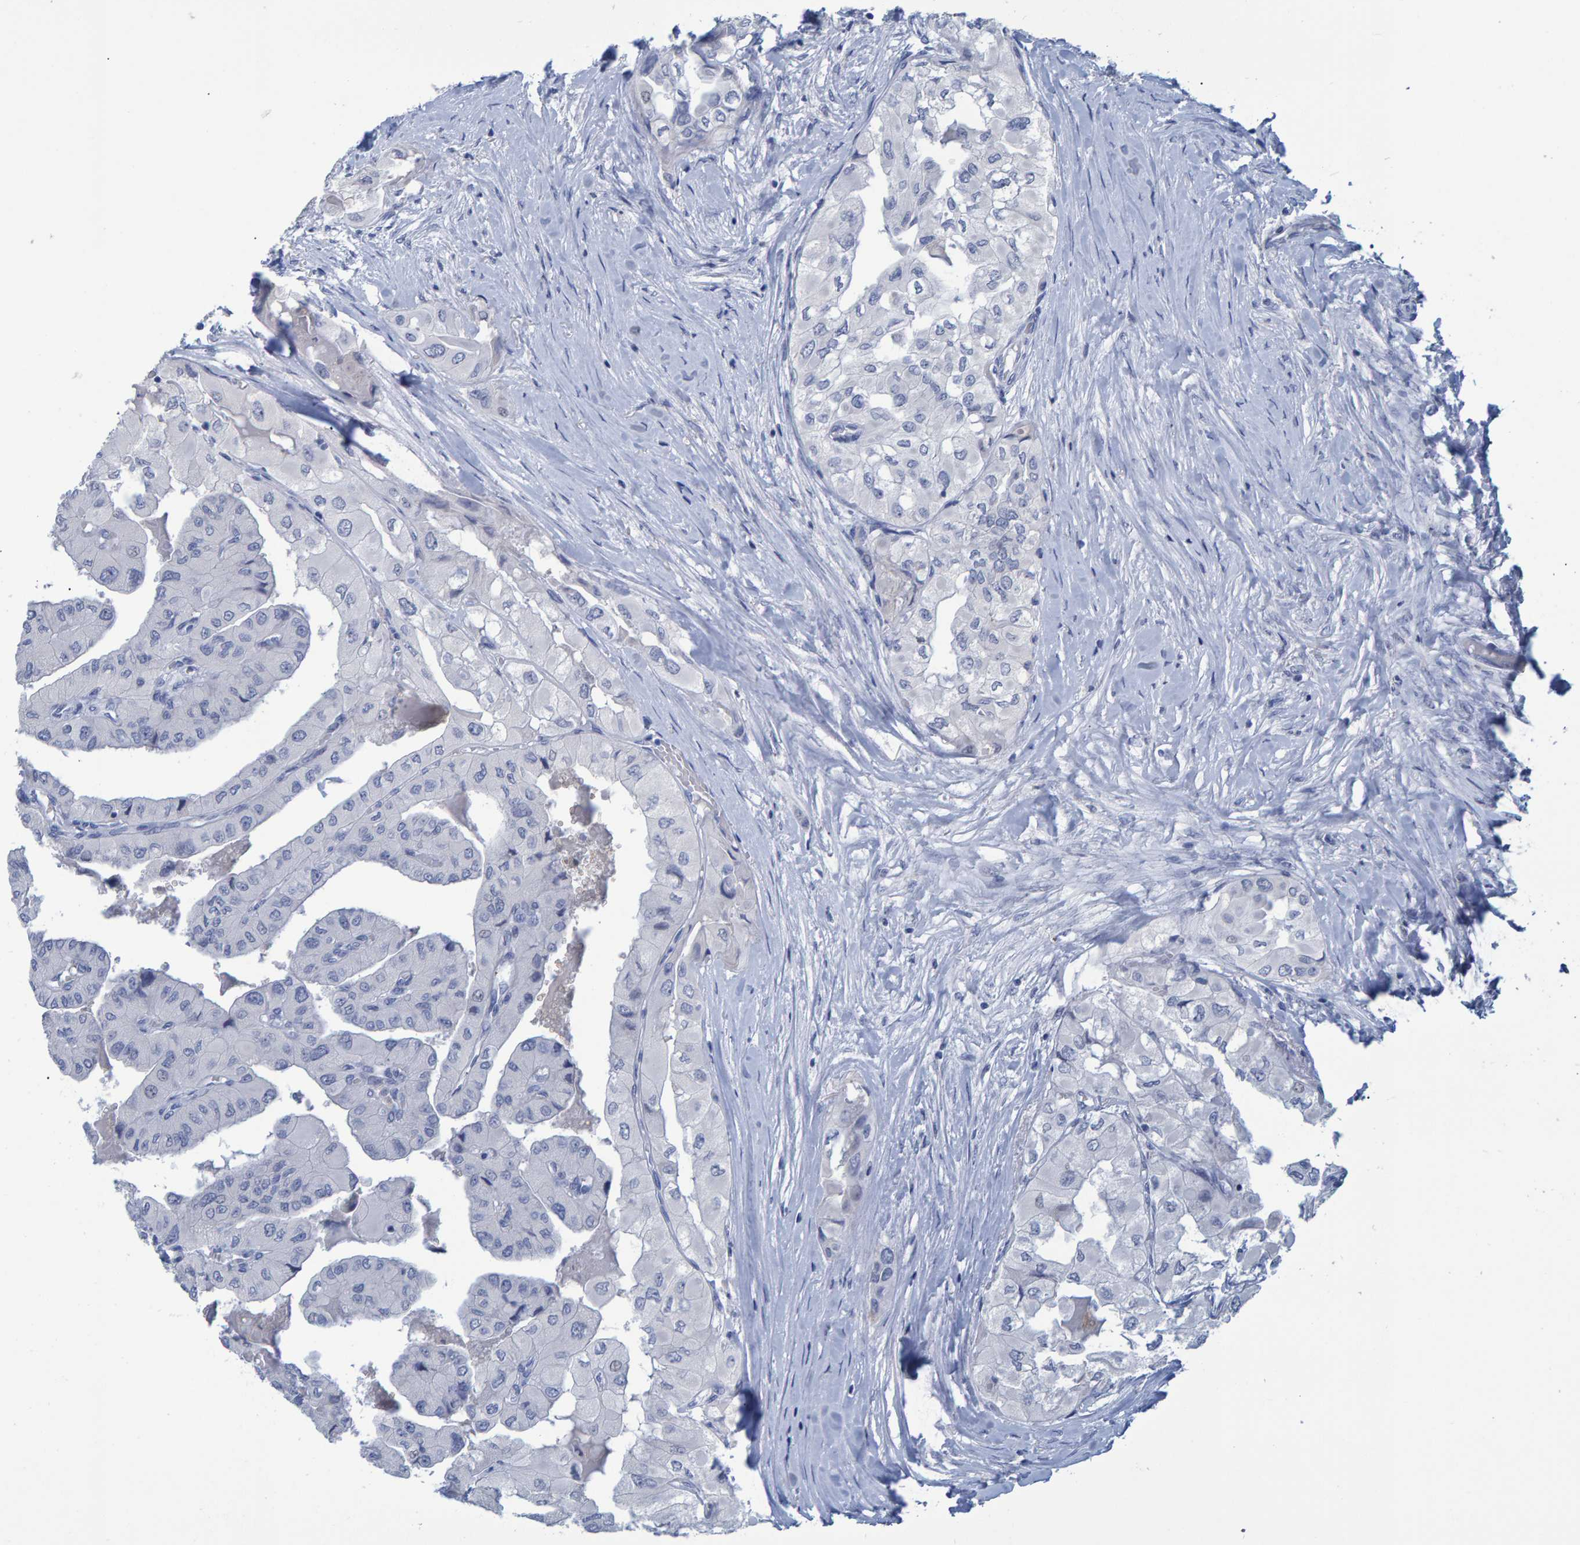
{"staining": {"intensity": "negative", "quantity": "none", "location": "none"}, "tissue": "thyroid cancer", "cell_type": "Tumor cells", "image_type": "cancer", "snomed": [{"axis": "morphology", "description": "Papillary adenocarcinoma, NOS"}, {"axis": "topography", "description": "Thyroid gland"}], "caption": "The image displays no staining of tumor cells in thyroid papillary adenocarcinoma. Brightfield microscopy of IHC stained with DAB (brown) and hematoxylin (blue), captured at high magnification.", "gene": "PROCA1", "patient": {"sex": "female", "age": 59}}